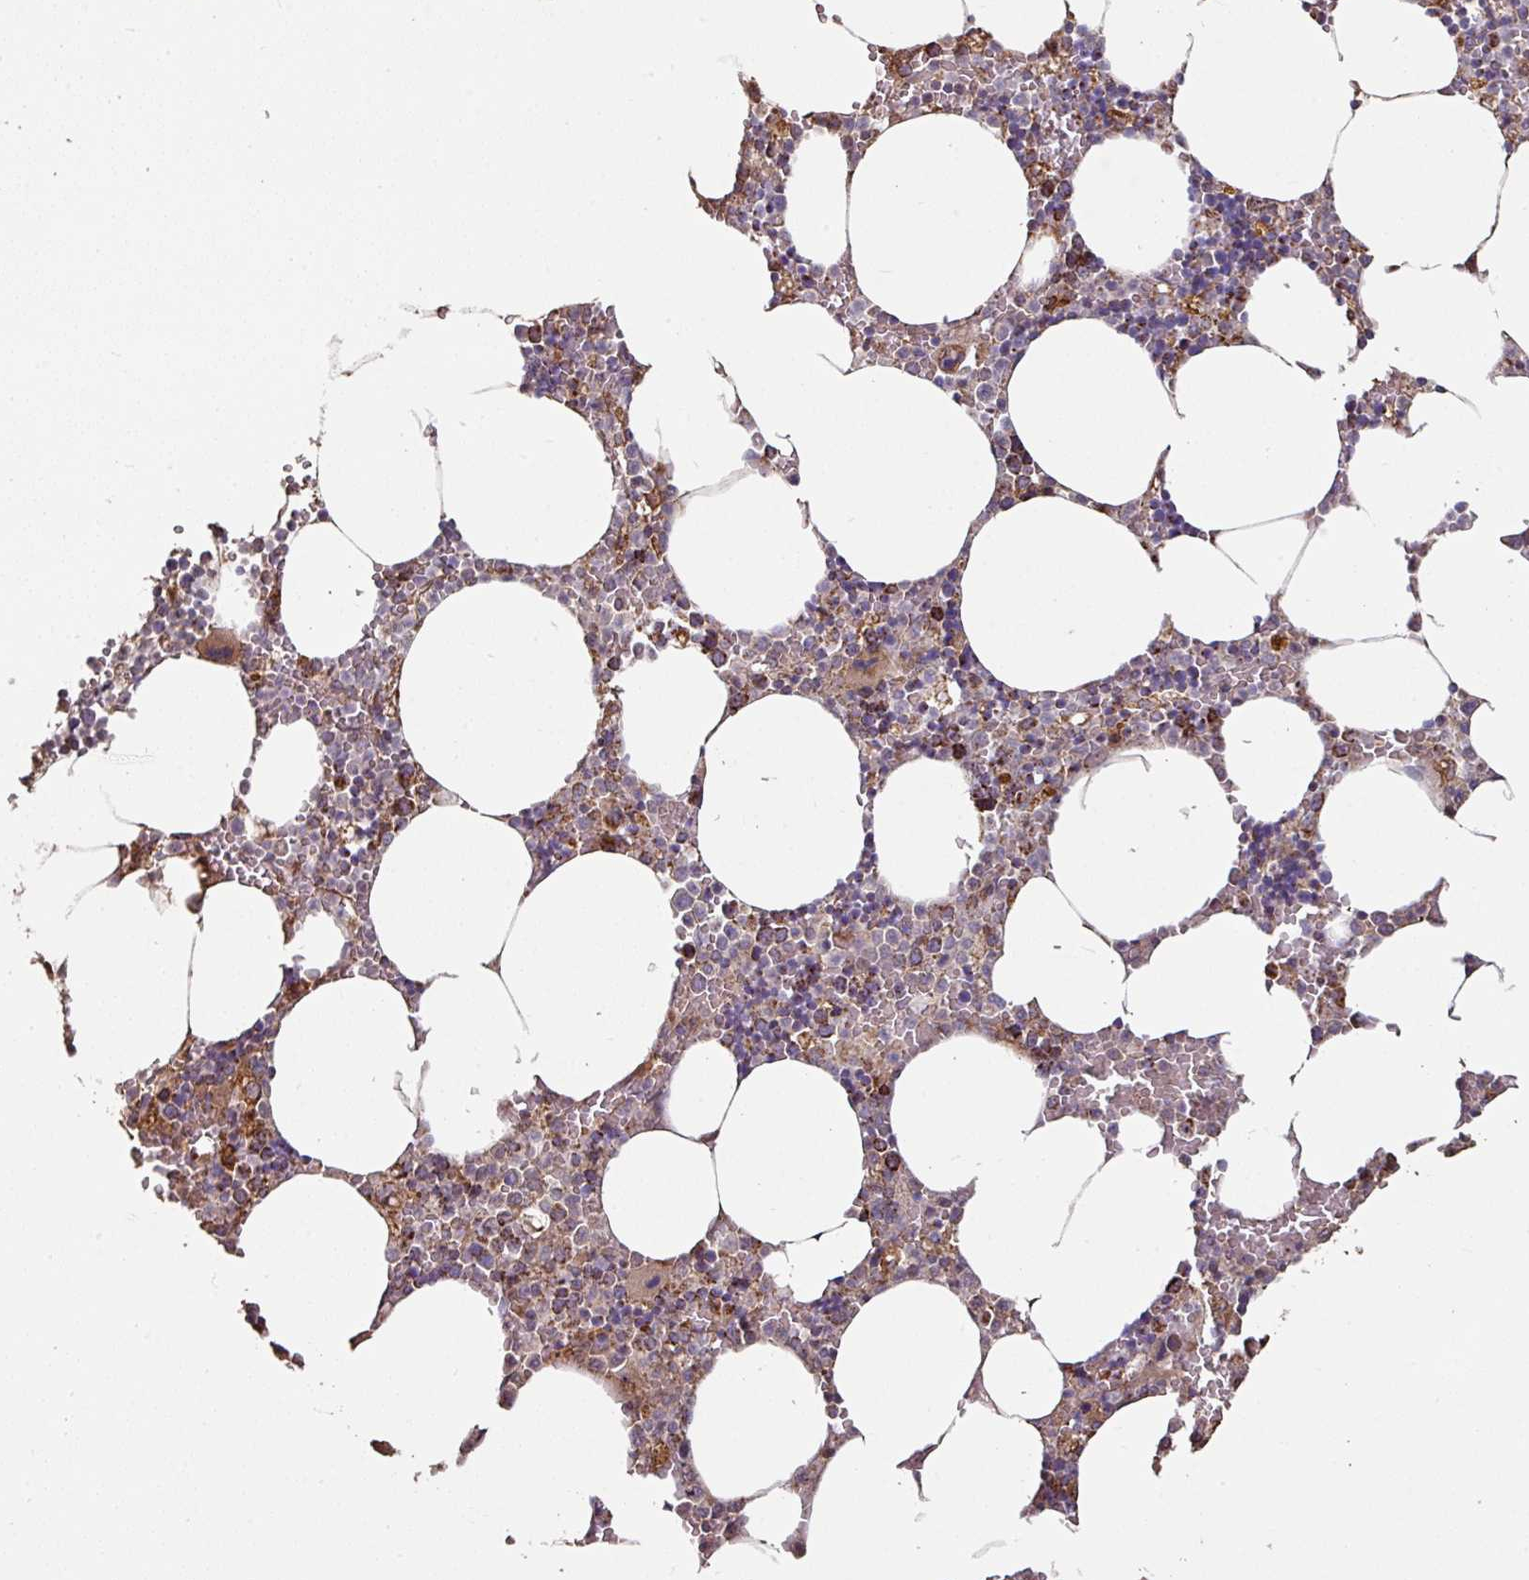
{"staining": {"intensity": "moderate", "quantity": "<25%", "location": "cytoplasmic/membranous"}, "tissue": "bone marrow", "cell_type": "Hematopoietic cells", "image_type": "normal", "snomed": [{"axis": "morphology", "description": "Normal tissue, NOS"}, {"axis": "topography", "description": "Bone marrow"}], "caption": "IHC of unremarkable human bone marrow shows low levels of moderate cytoplasmic/membranous positivity in about <25% of hematopoietic cells. IHC stains the protein of interest in brown and the nuclei are stained blue.", "gene": "OR2D3", "patient": {"sex": "male", "age": 70}}